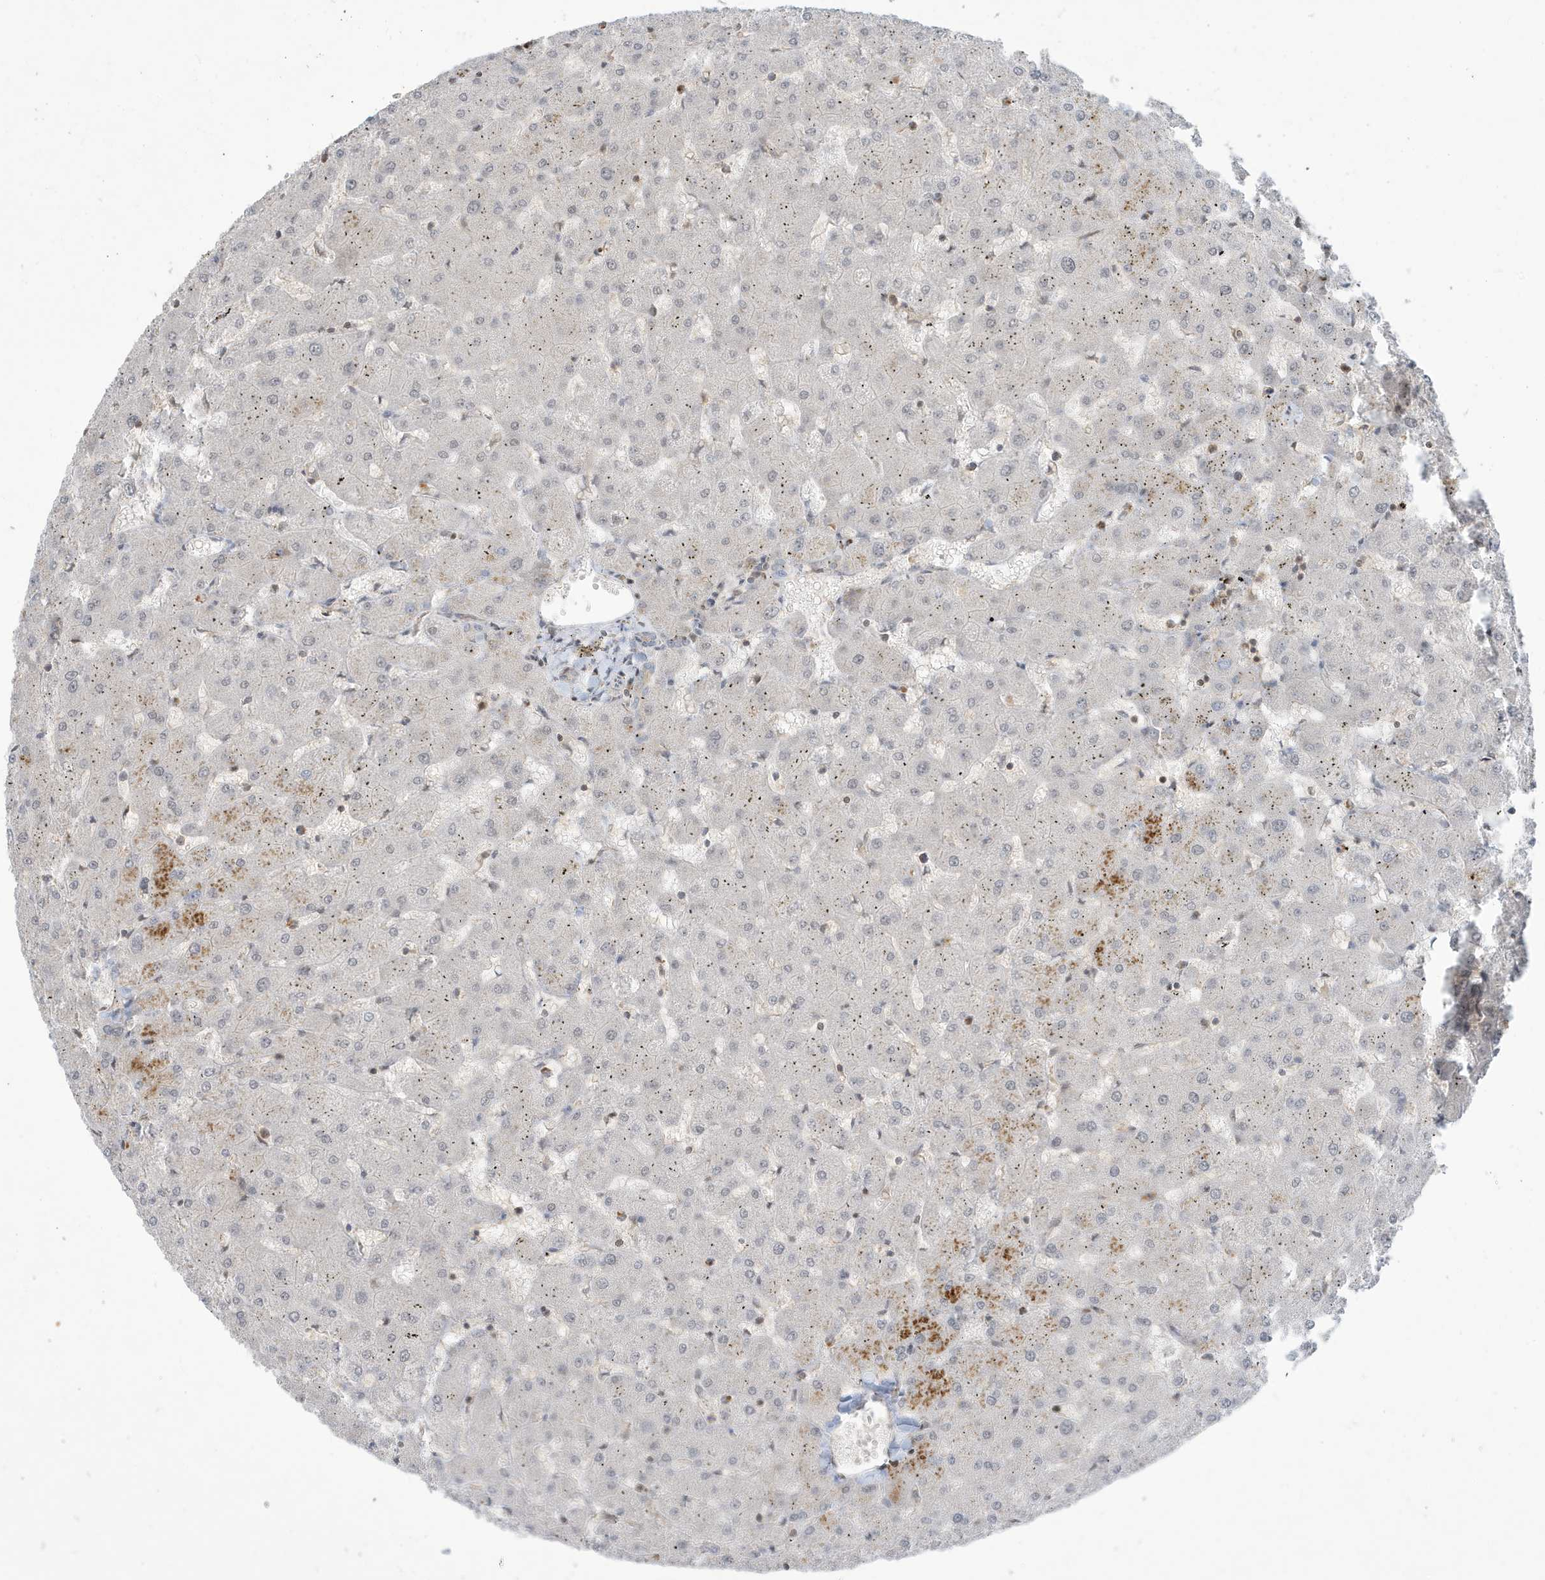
{"staining": {"intensity": "negative", "quantity": "none", "location": "none"}, "tissue": "liver", "cell_type": "Cholangiocytes", "image_type": "normal", "snomed": [{"axis": "morphology", "description": "Normal tissue, NOS"}, {"axis": "topography", "description": "Liver"}], "caption": "IHC histopathology image of normal liver: liver stained with DAB (3,3'-diaminobenzidine) exhibits no significant protein staining in cholangiocytes.", "gene": "PRRT3", "patient": {"sex": "female", "age": 63}}